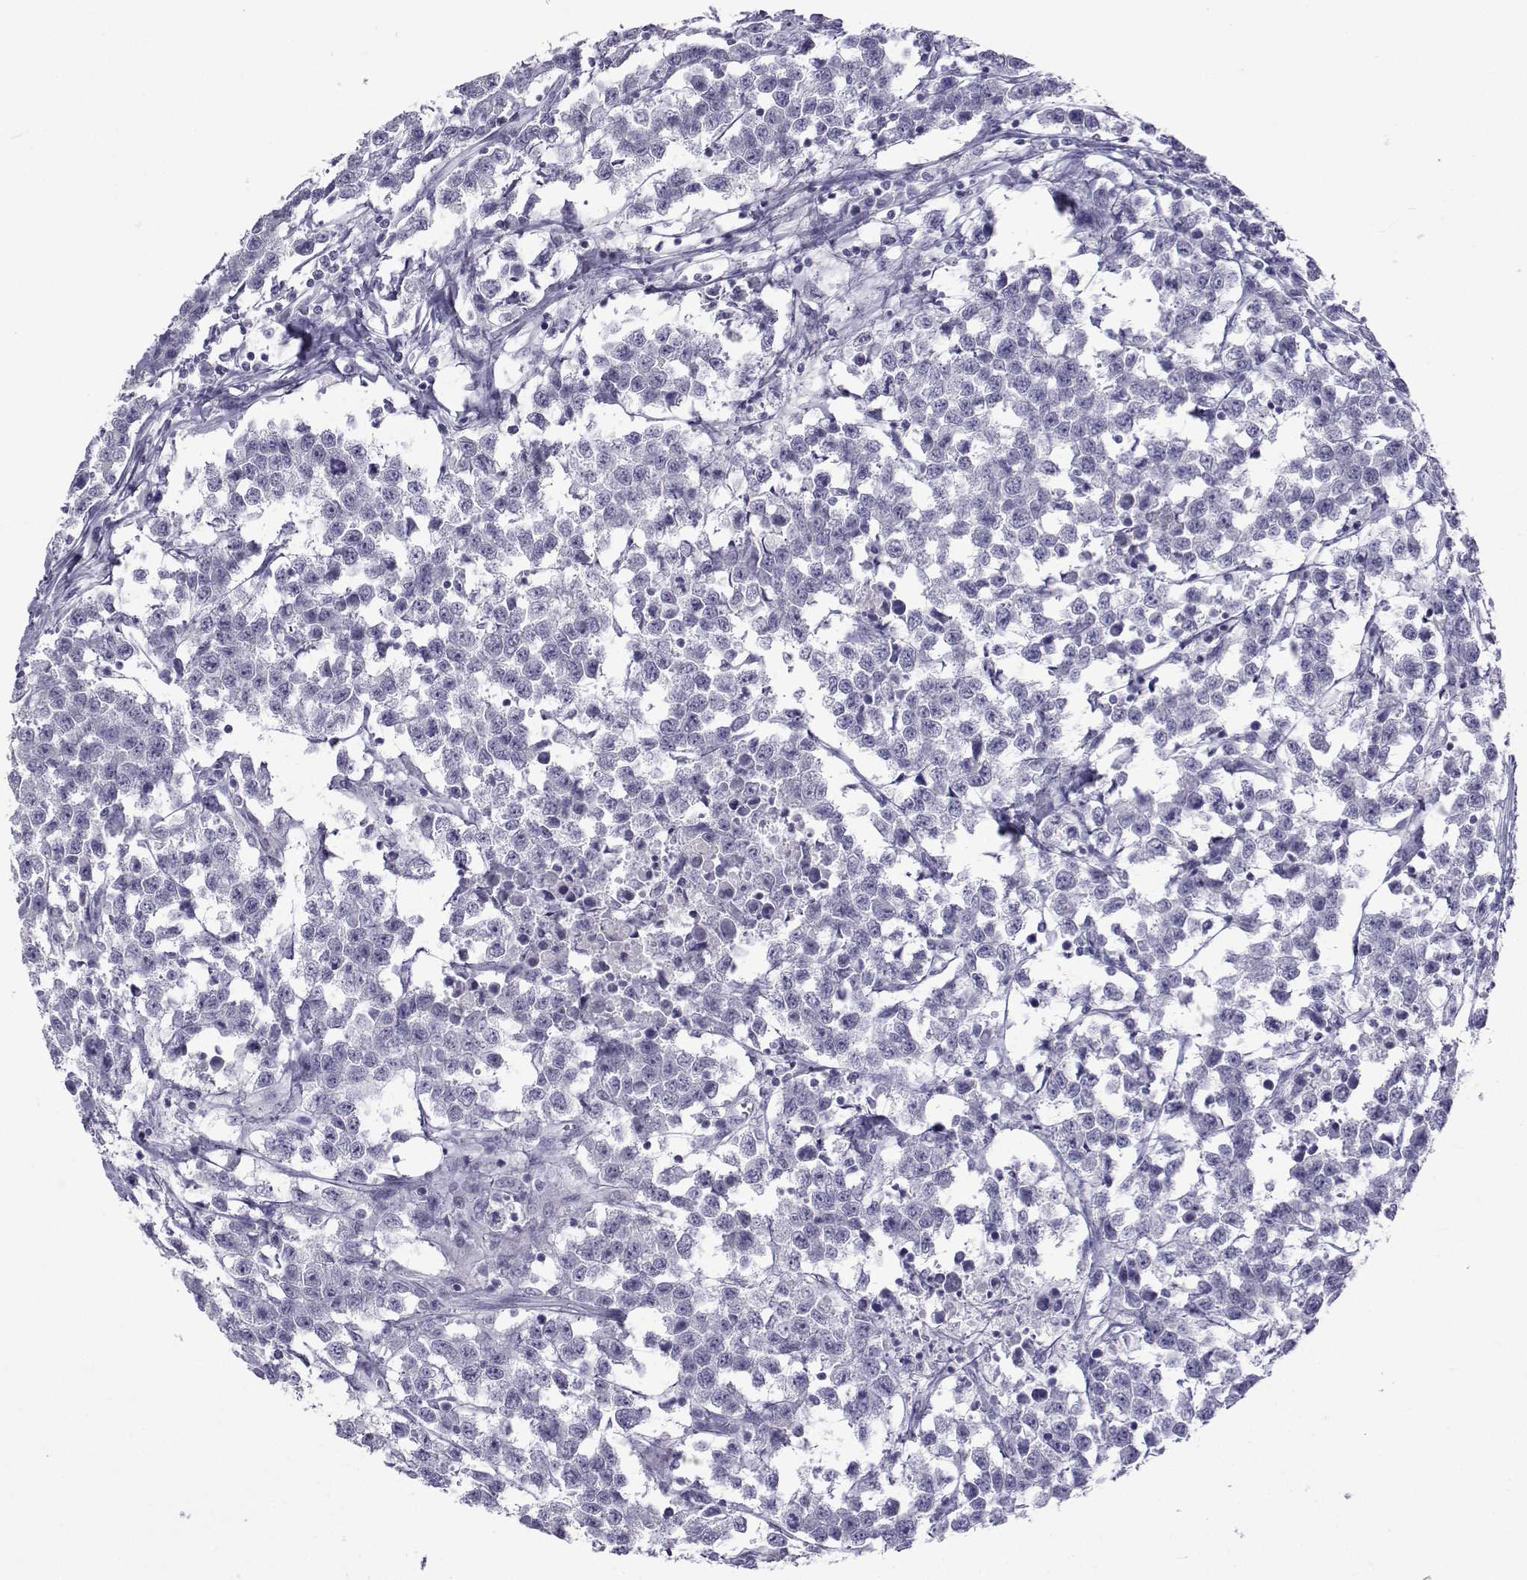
{"staining": {"intensity": "negative", "quantity": "none", "location": "none"}, "tissue": "testis cancer", "cell_type": "Tumor cells", "image_type": "cancer", "snomed": [{"axis": "morphology", "description": "Seminoma, NOS"}, {"axis": "topography", "description": "Testis"}], "caption": "There is no significant expression in tumor cells of testis seminoma.", "gene": "ACTL7A", "patient": {"sex": "male", "age": 59}}